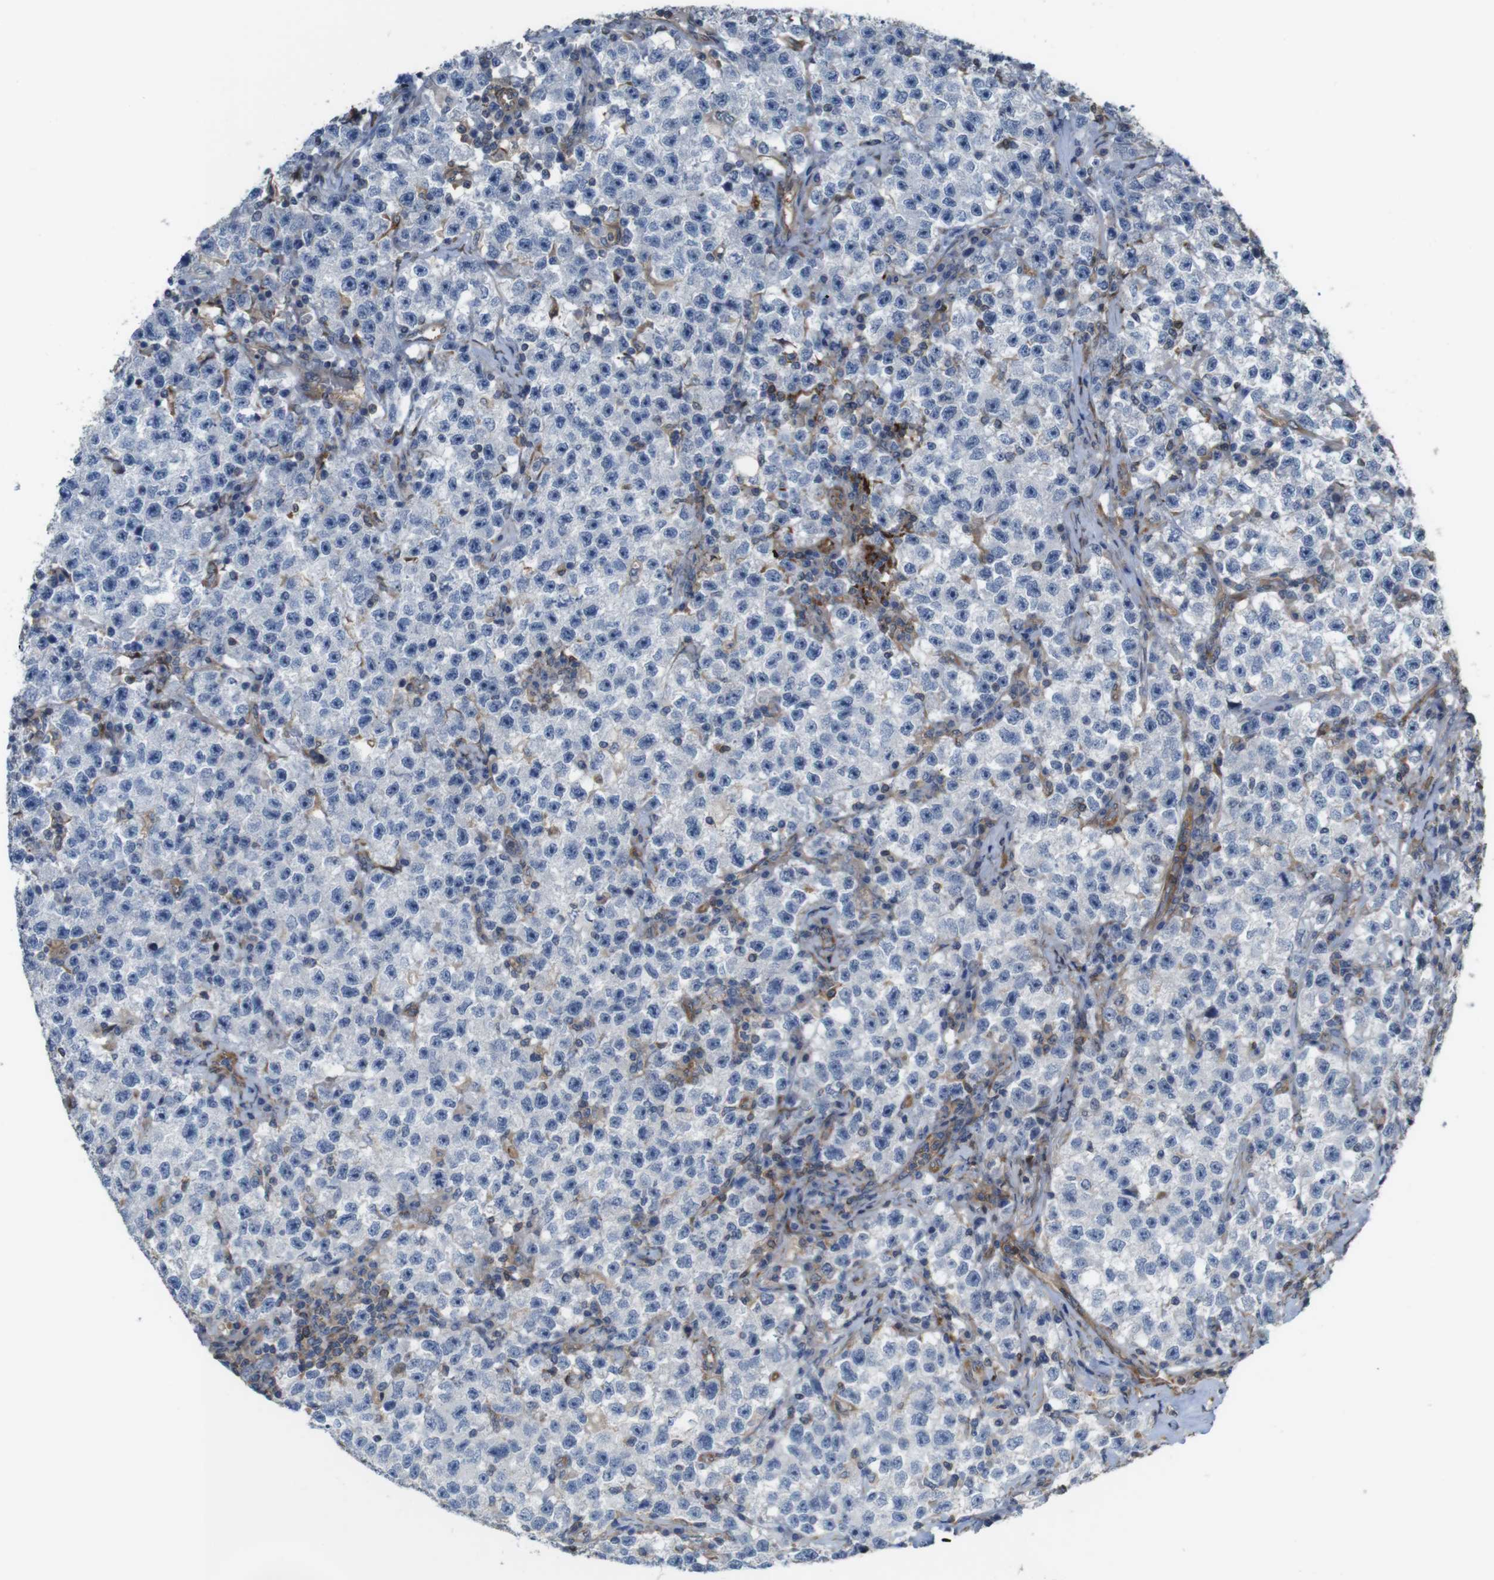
{"staining": {"intensity": "negative", "quantity": "none", "location": "none"}, "tissue": "testis cancer", "cell_type": "Tumor cells", "image_type": "cancer", "snomed": [{"axis": "morphology", "description": "Seminoma, NOS"}, {"axis": "topography", "description": "Testis"}], "caption": "Immunohistochemistry (IHC) micrograph of testis cancer stained for a protein (brown), which displays no positivity in tumor cells. Nuclei are stained in blue.", "gene": "PCOLCE2", "patient": {"sex": "male", "age": 22}}